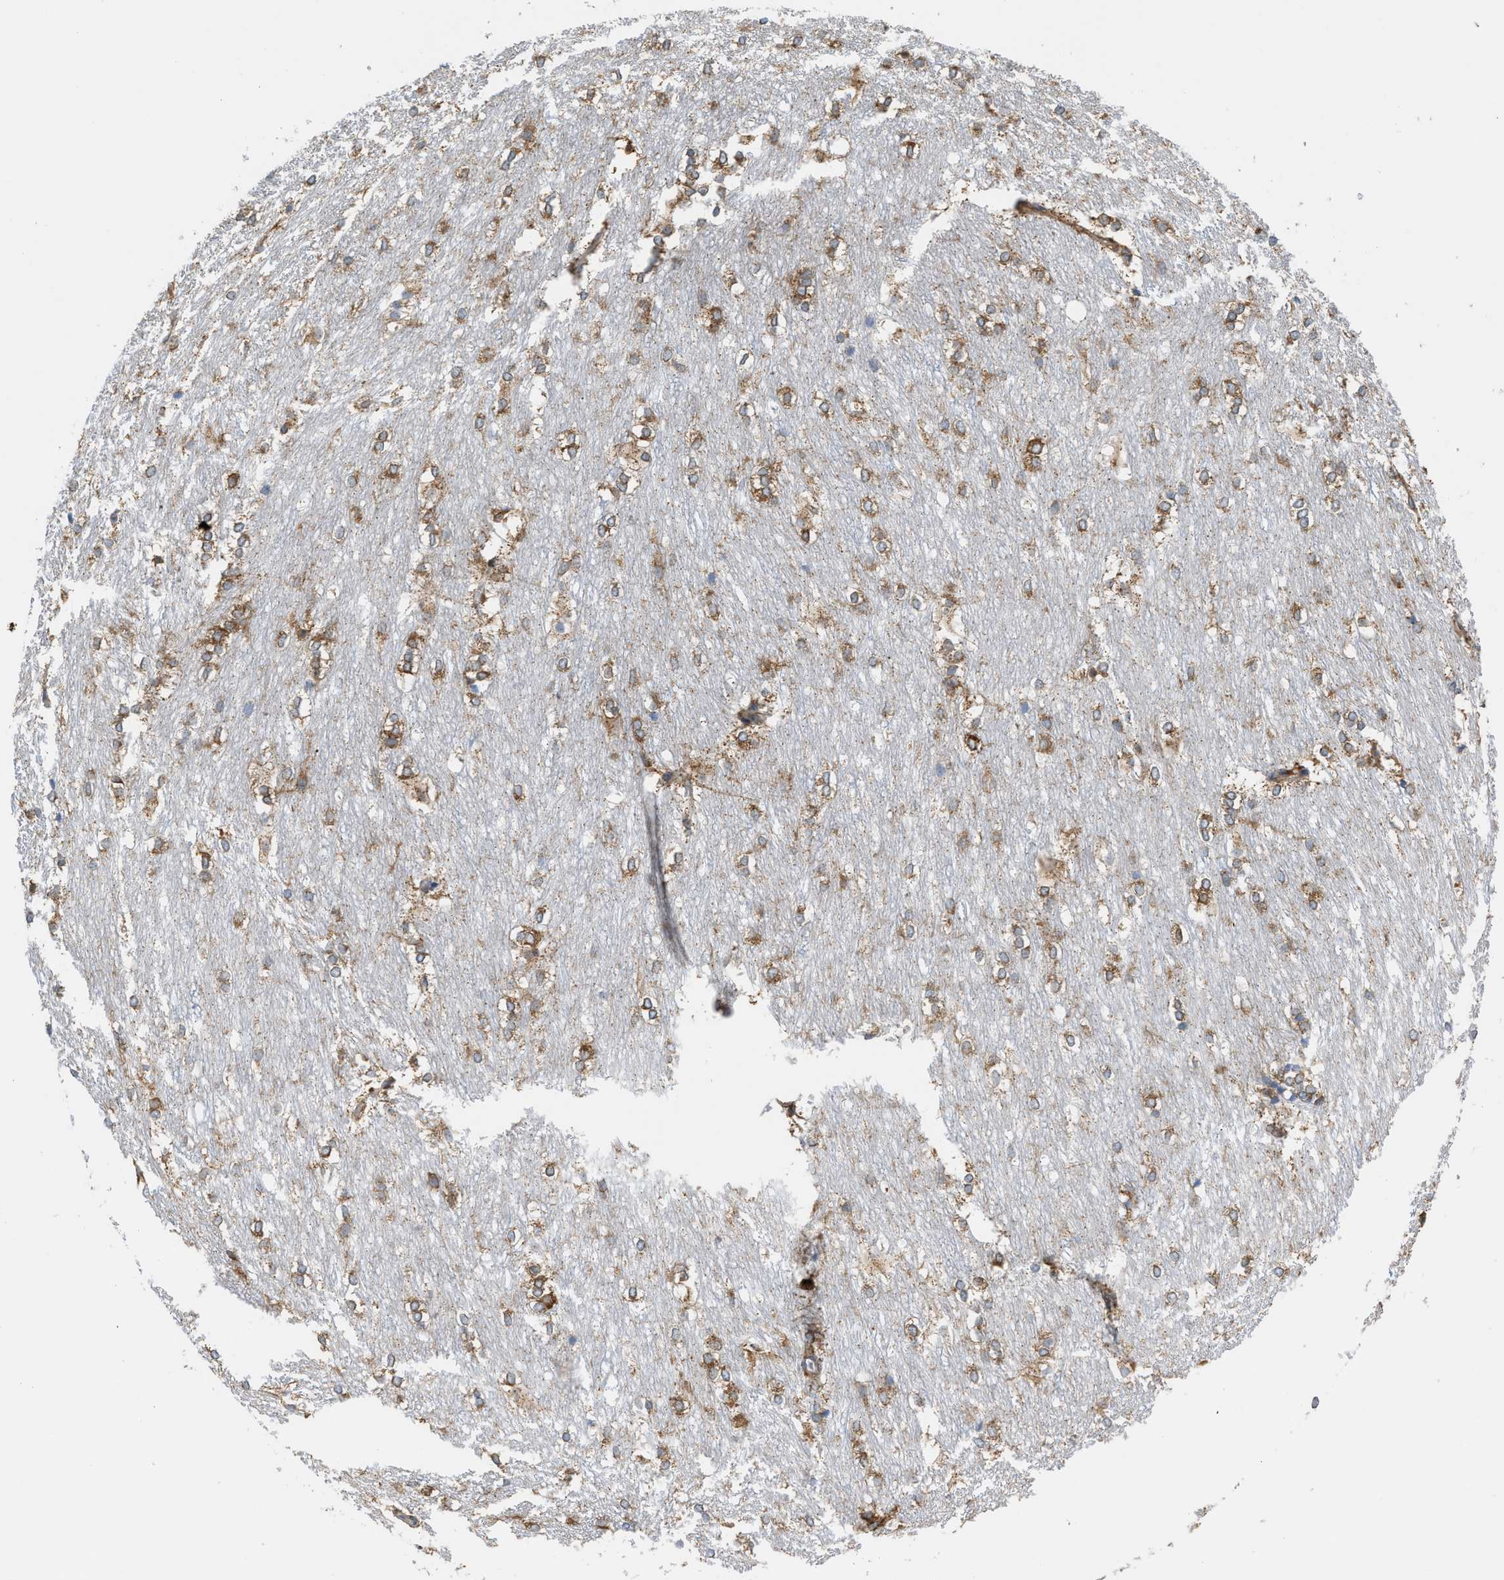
{"staining": {"intensity": "moderate", "quantity": ">75%", "location": "cytoplasmic/membranous"}, "tissue": "caudate", "cell_type": "Glial cells", "image_type": "normal", "snomed": [{"axis": "morphology", "description": "Normal tissue, NOS"}, {"axis": "topography", "description": "Lateral ventricle wall"}], "caption": "Normal caudate was stained to show a protein in brown. There is medium levels of moderate cytoplasmic/membranous expression in about >75% of glial cells. The staining was performed using DAB (3,3'-diaminobenzidine), with brown indicating positive protein expression. Nuclei are stained blue with hematoxylin.", "gene": "GPAT4", "patient": {"sex": "female", "age": 19}}